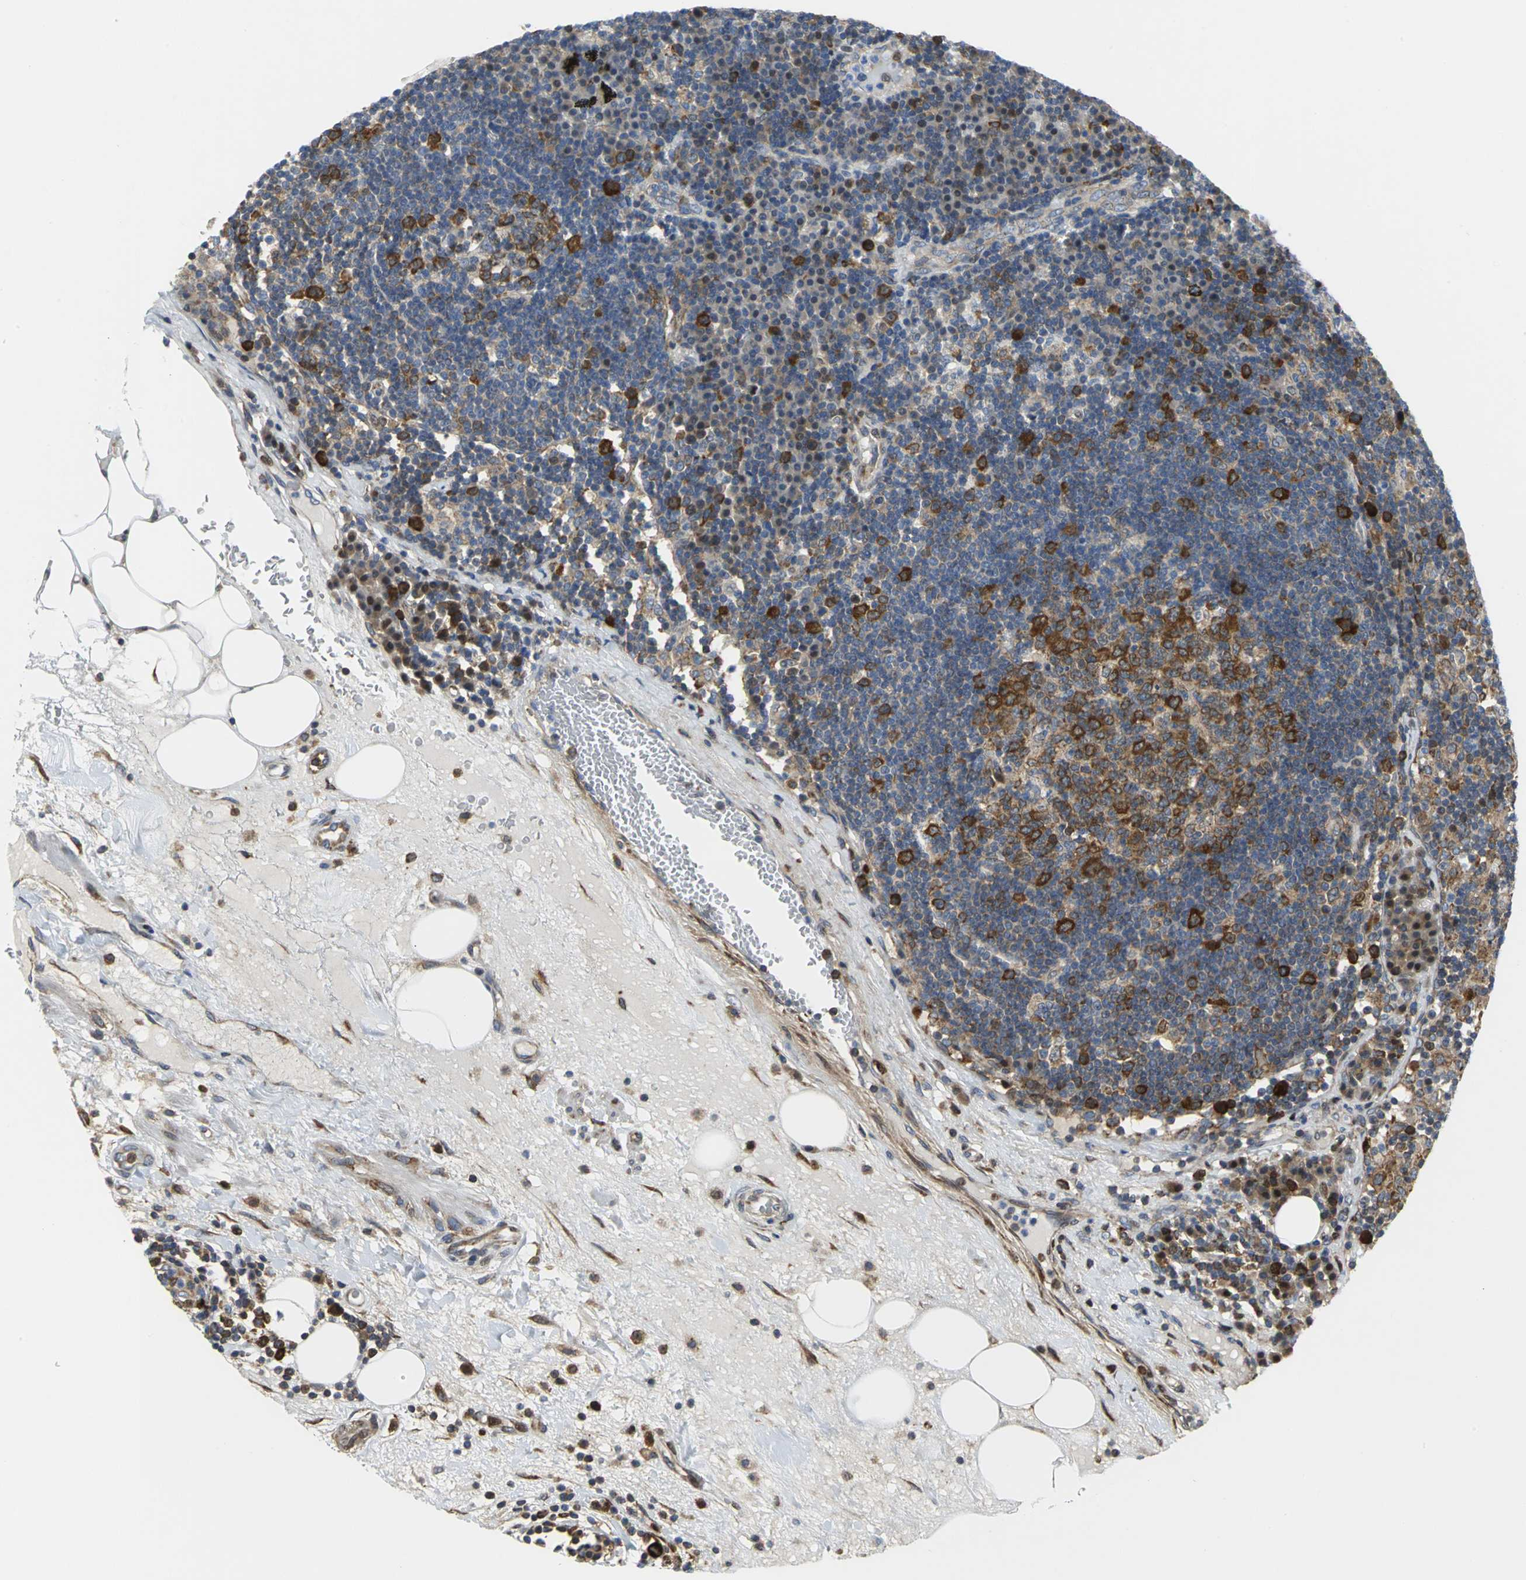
{"staining": {"intensity": "strong", "quantity": ">75%", "location": "cytoplasmic/membranous"}, "tissue": "lymph node", "cell_type": "Germinal center cells", "image_type": "normal", "snomed": [{"axis": "morphology", "description": "Normal tissue, NOS"}, {"axis": "morphology", "description": "Squamous cell carcinoma, metastatic, NOS"}, {"axis": "topography", "description": "Lymph node"}], "caption": "Immunohistochemical staining of unremarkable lymph node shows high levels of strong cytoplasmic/membranous expression in approximately >75% of germinal center cells.", "gene": "YBX1", "patient": {"sex": "female", "age": 53}}